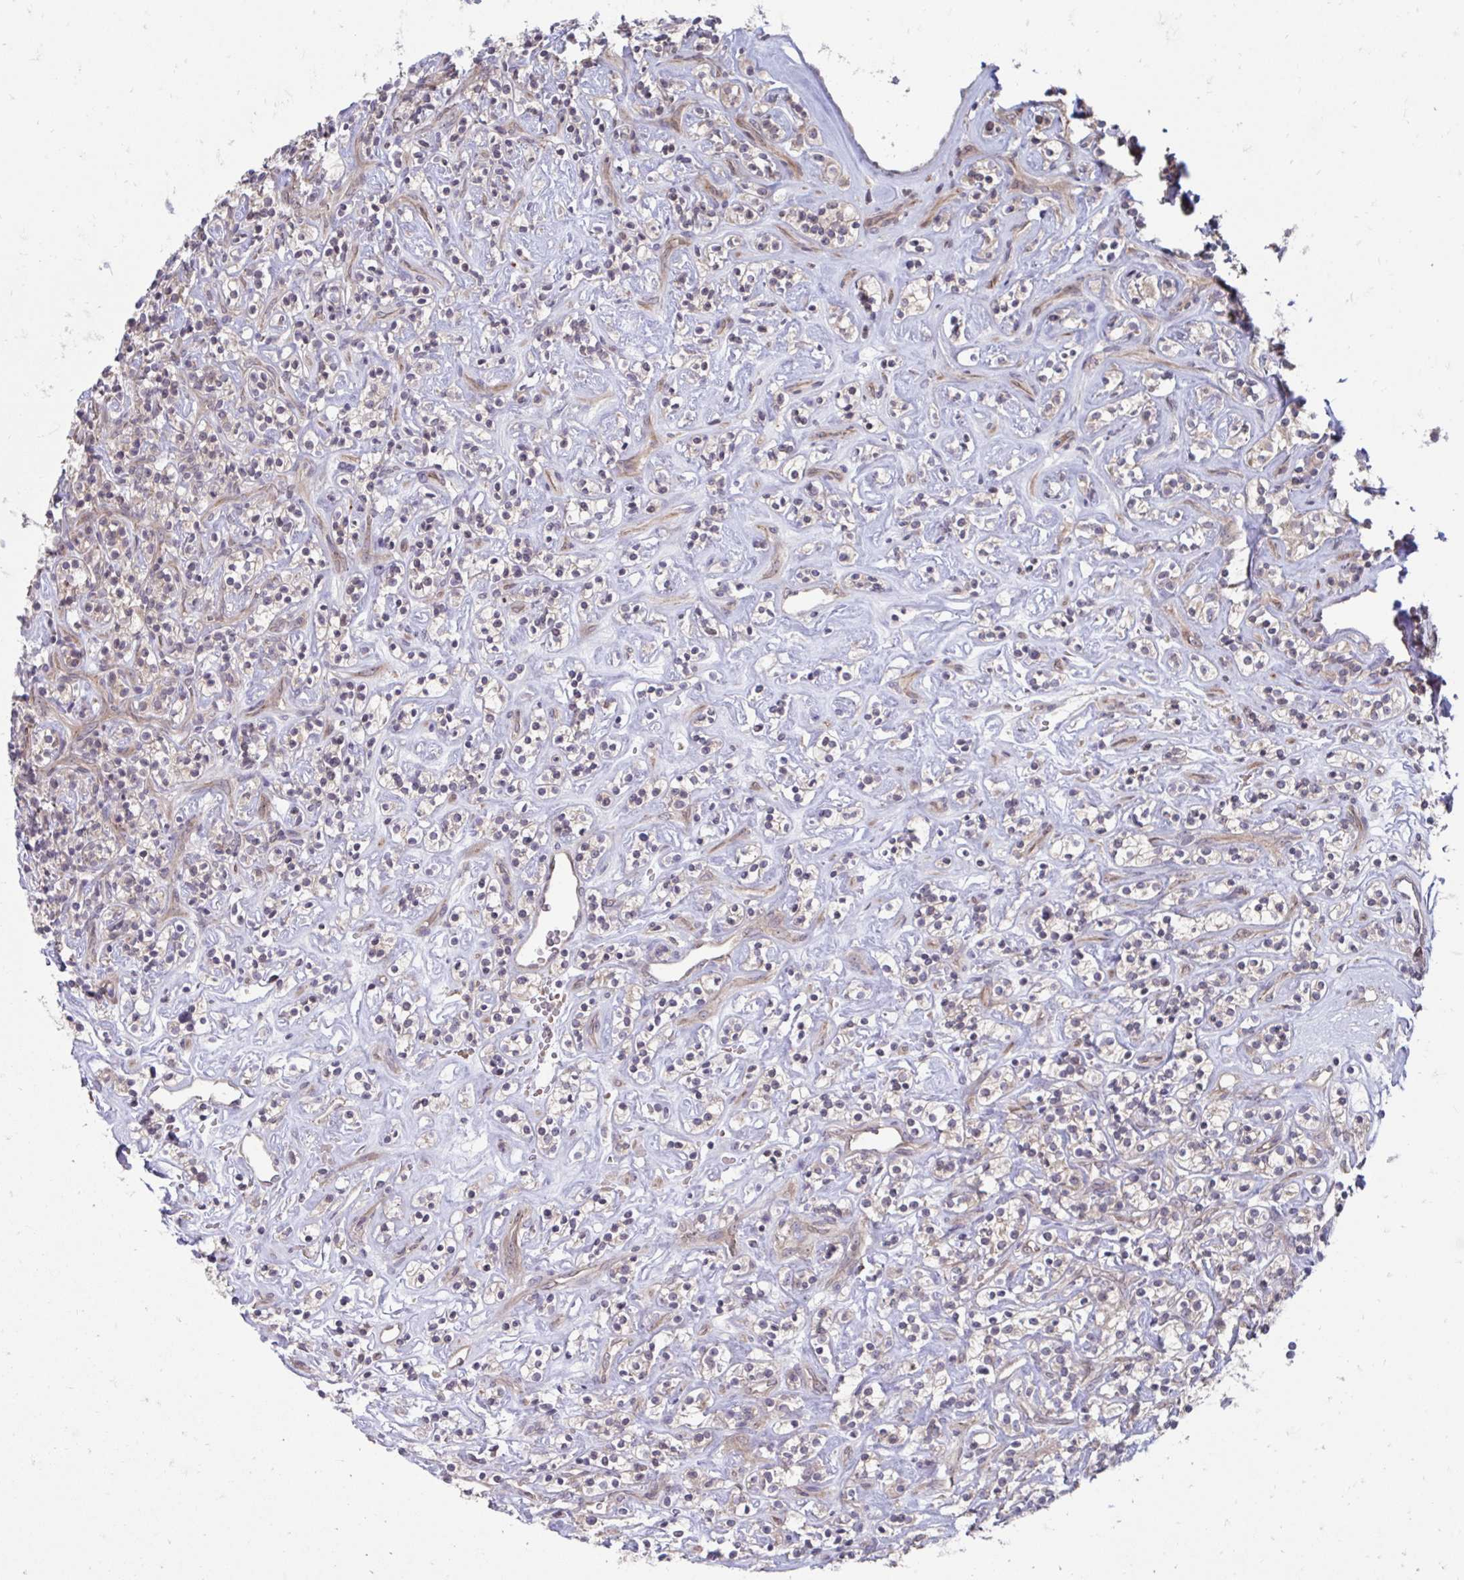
{"staining": {"intensity": "weak", "quantity": "25%-75%", "location": "cytoplasmic/membranous"}, "tissue": "renal cancer", "cell_type": "Tumor cells", "image_type": "cancer", "snomed": [{"axis": "morphology", "description": "Adenocarcinoma, NOS"}, {"axis": "topography", "description": "Kidney"}], "caption": "Renal adenocarcinoma stained for a protein exhibits weak cytoplasmic/membranous positivity in tumor cells.", "gene": "ITPR2", "patient": {"sex": "male", "age": 77}}